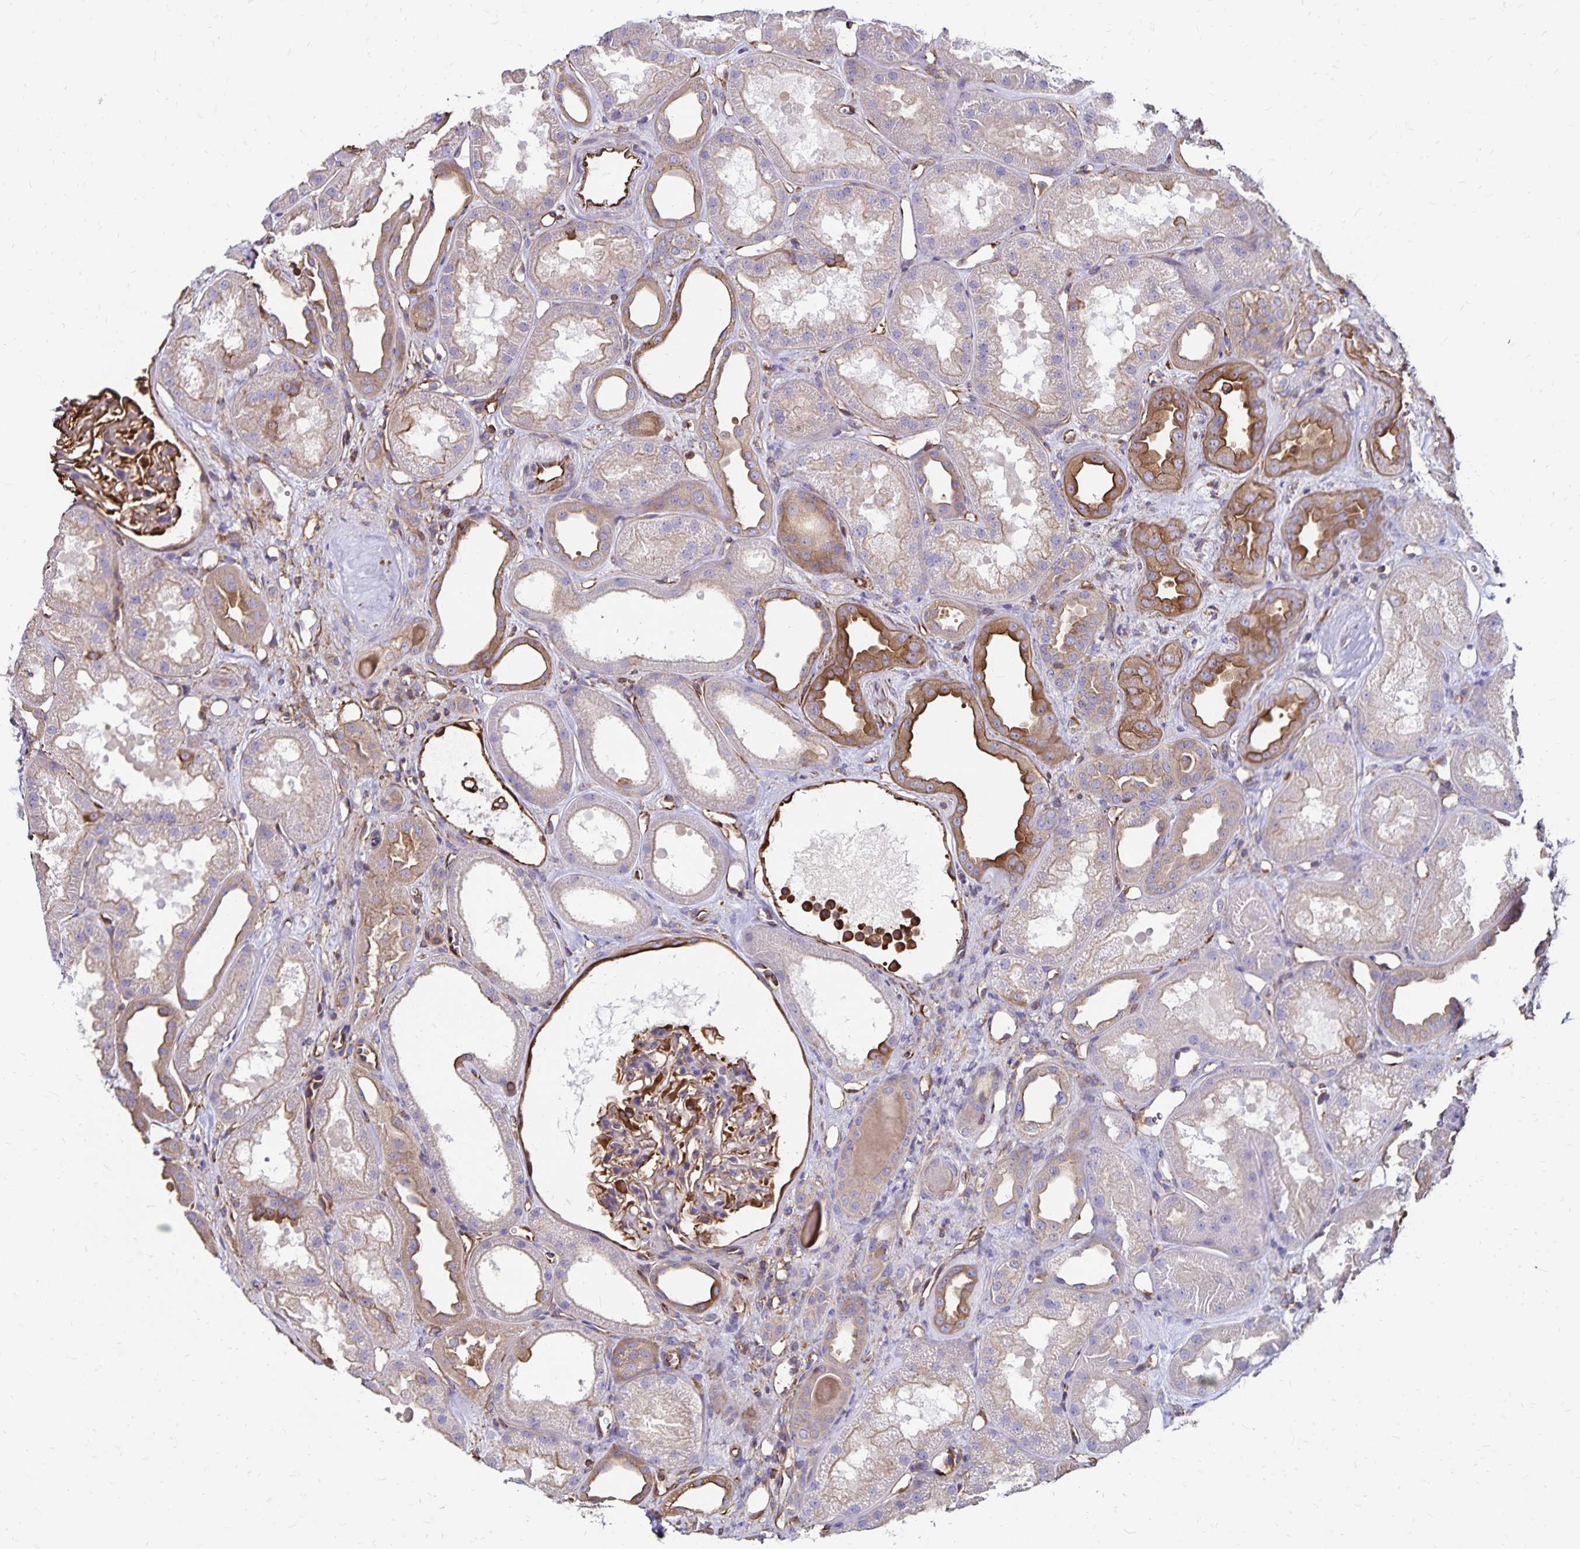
{"staining": {"intensity": "moderate", "quantity": "25%-75%", "location": "cytoplasmic/membranous"}, "tissue": "kidney", "cell_type": "Cells in glomeruli", "image_type": "normal", "snomed": [{"axis": "morphology", "description": "Normal tissue, NOS"}, {"axis": "topography", "description": "Kidney"}], "caption": "A brown stain labels moderate cytoplasmic/membranous expression of a protein in cells in glomeruli of normal human kidney. The protein of interest is shown in brown color, while the nuclei are stained blue.", "gene": "RPRML", "patient": {"sex": "male", "age": 61}}